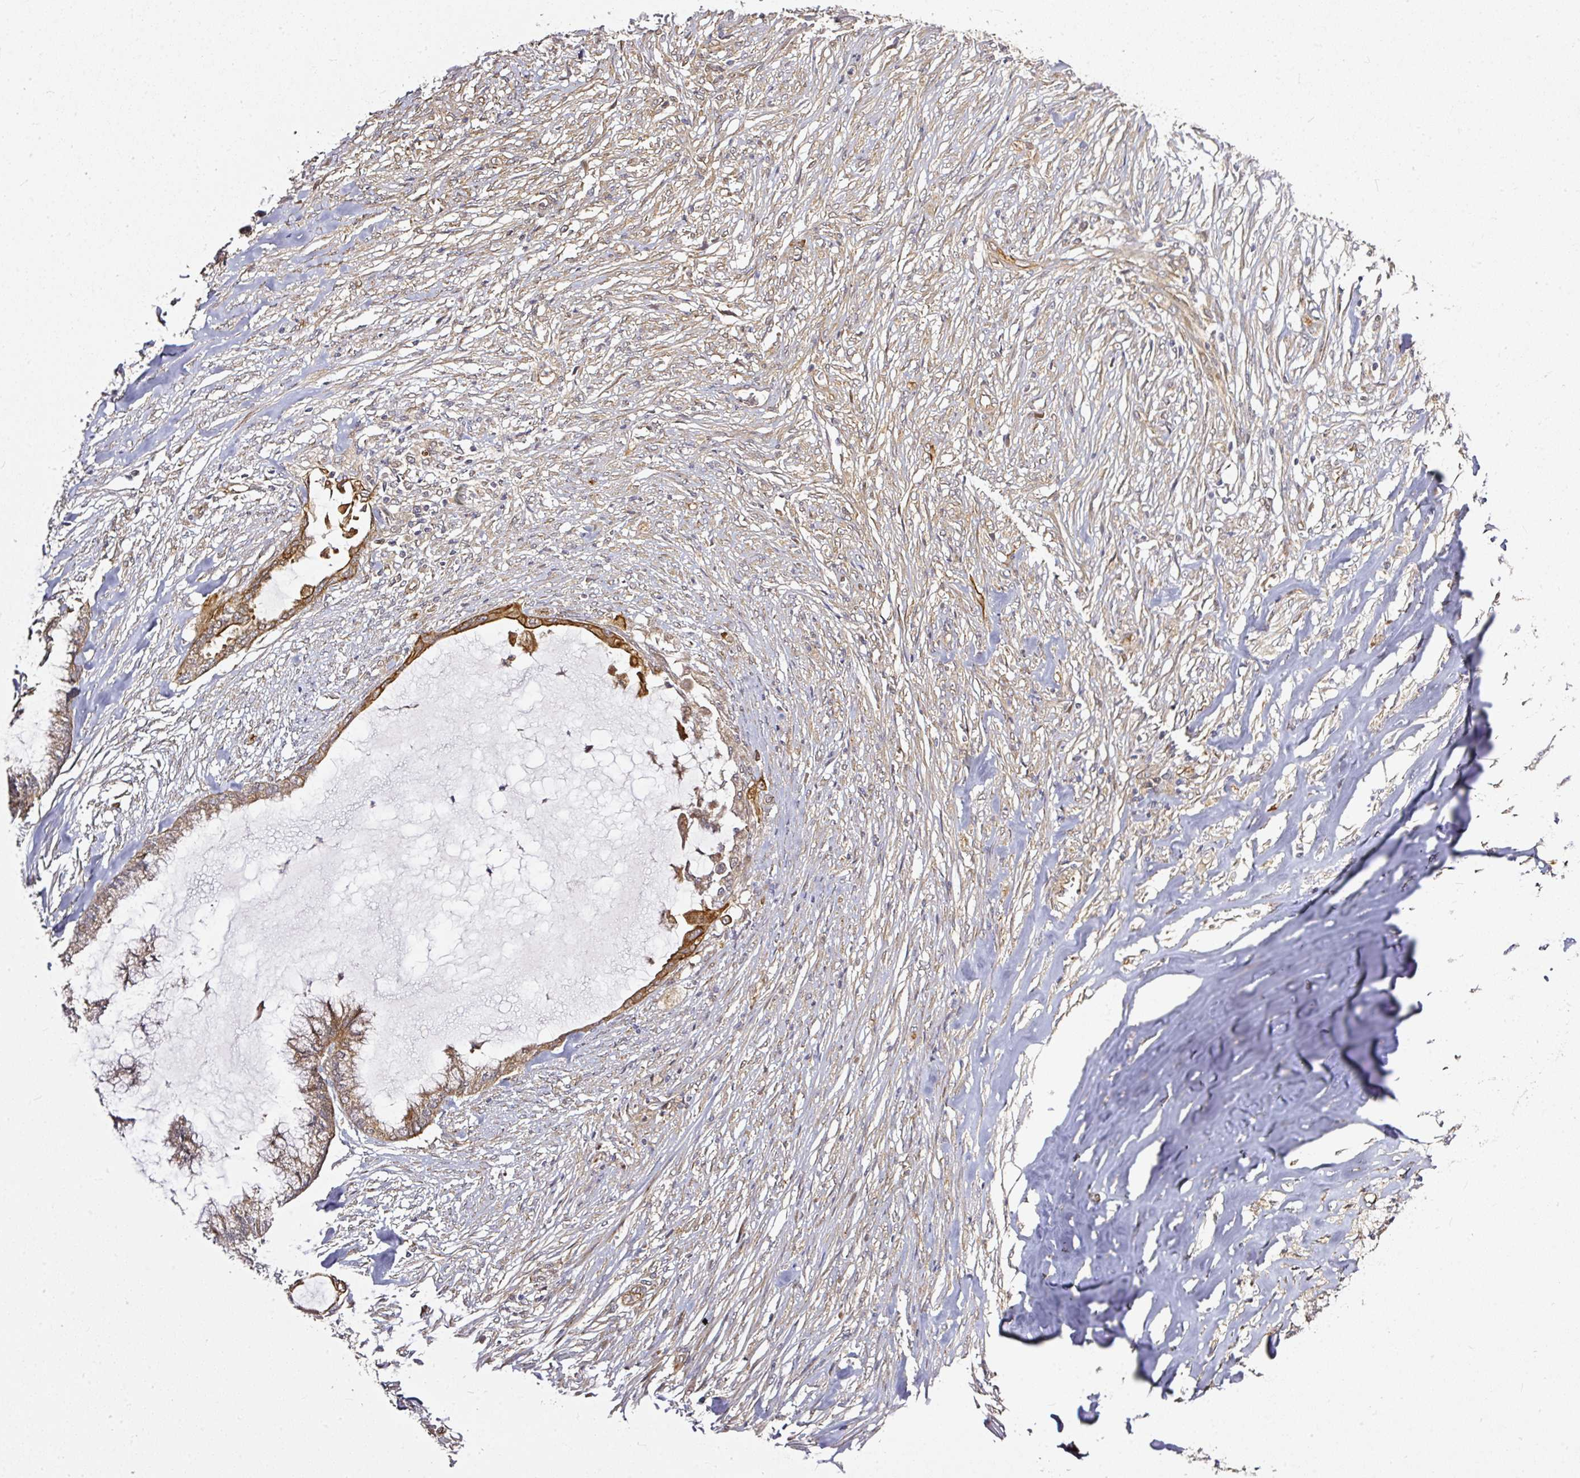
{"staining": {"intensity": "moderate", "quantity": ">75%", "location": "cytoplasmic/membranous"}, "tissue": "endometrial cancer", "cell_type": "Tumor cells", "image_type": "cancer", "snomed": [{"axis": "morphology", "description": "Adenocarcinoma, NOS"}, {"axis": "topography", "description": "Endometrium"}], "caption": "DAB (3,3'-diaminobenzidine) immunohistochemical staining of endometrial cancer exhibits moderate cytoplasmic/membranous protein positivity in approximately >75% of tumor cells. Using DAB (3,3'-diaminobenzidine) (brown) and hematoxylin (blue) stains, captured at high magnification using brightfield microscopy.", "gene": "MIF4GD", "patient": {"sex": "female", "age": 86}}